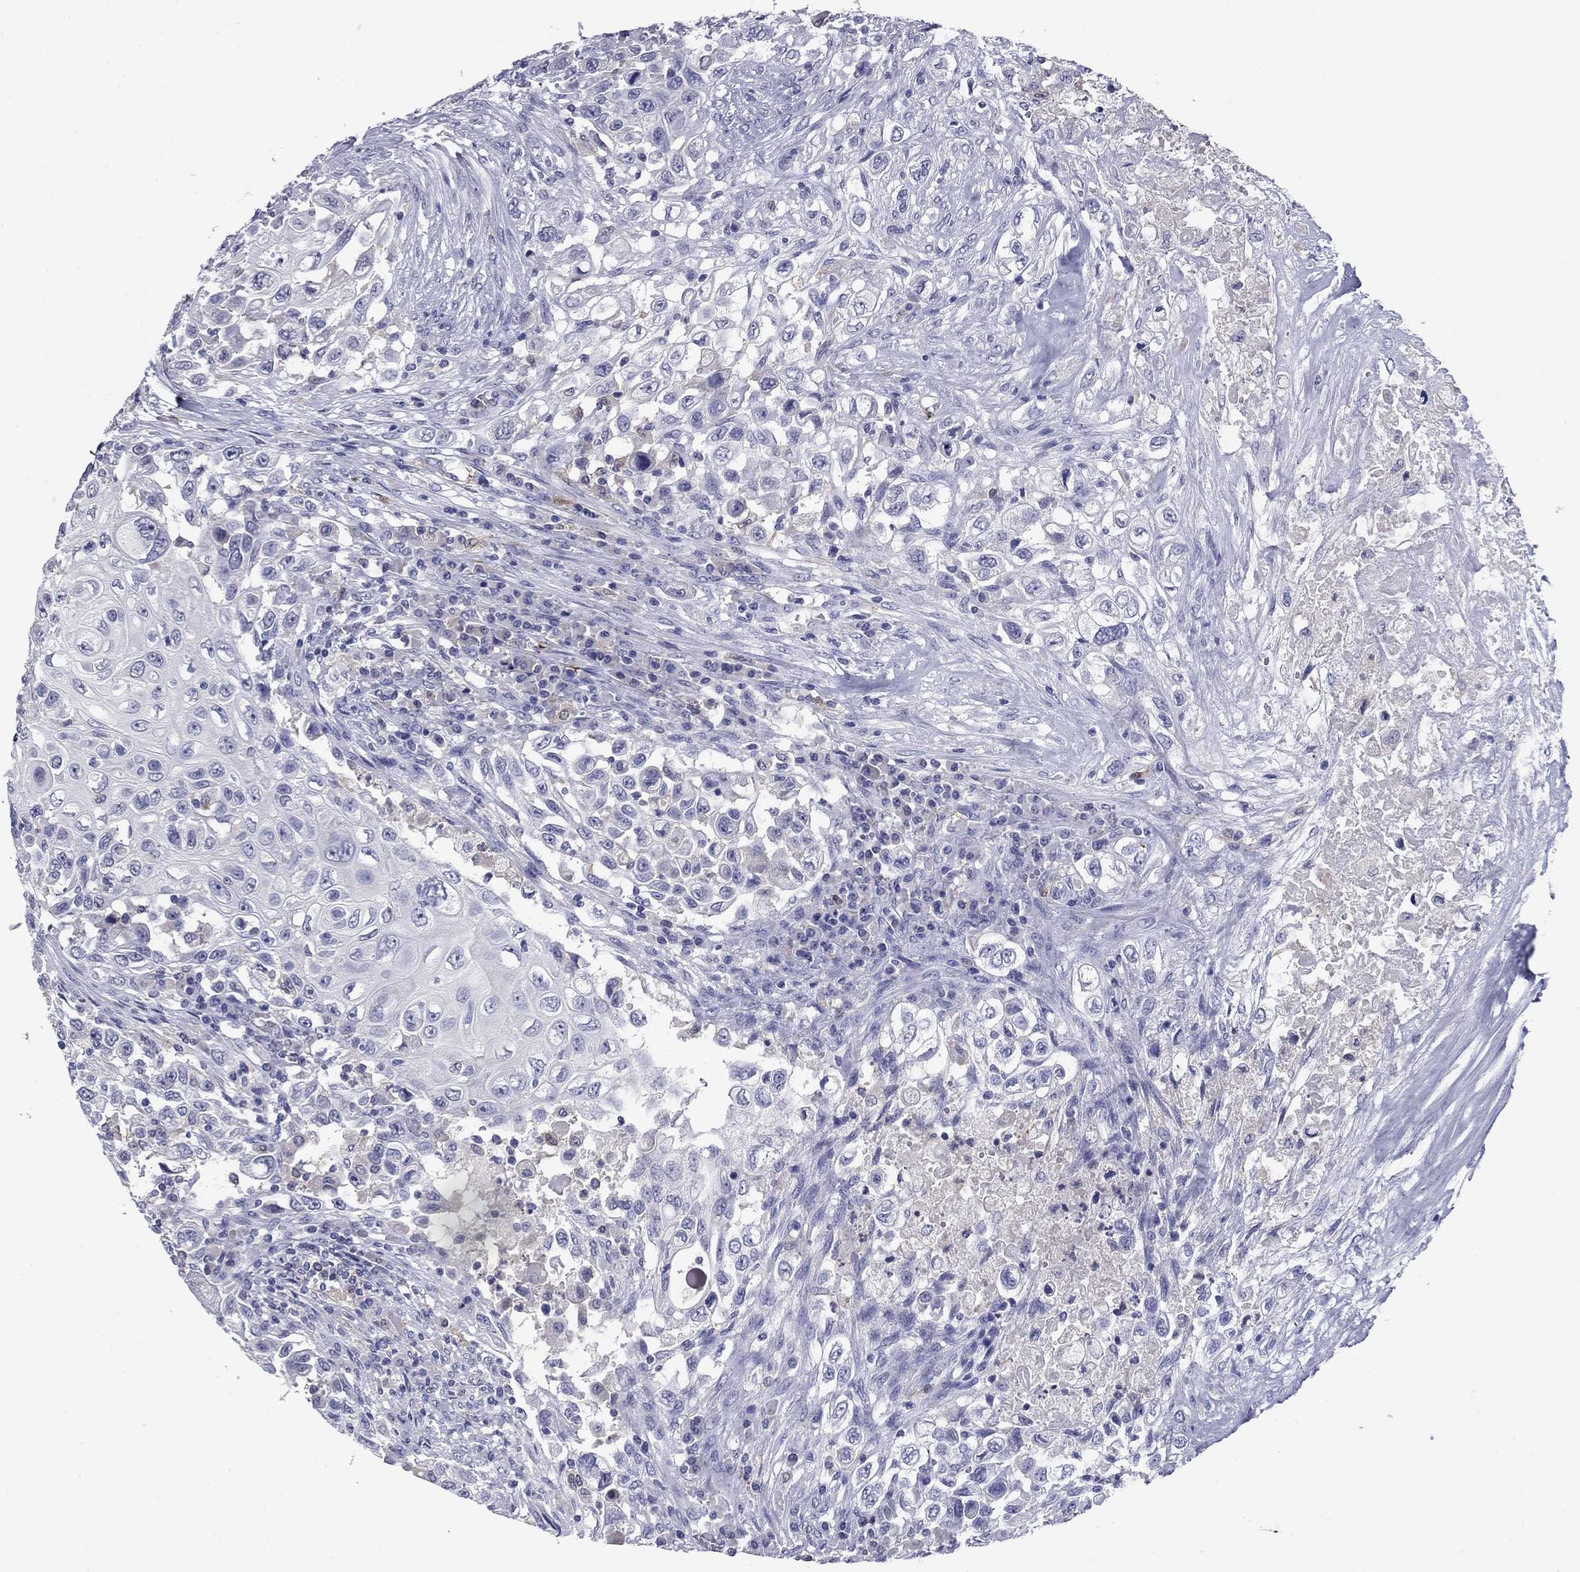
{"staining": {"intensity": "negative", "quantity": "none", "location": "none"}, "tissue": "urothelial cancer", "cell_type": "Tumor cells", "image_type": "cancer", "snomed": [{"axis": "morphology", "description": "Urothelial carcinoma, High grade"}, {"axis": "topography", "description": "Urinary bladder"}], "caption": "High magnification brightfield microscopy of urothelial cancer stained with DAB (3,3'-diaminobenzidine) (brown) and counterstained with hematoxylin (blue): tumor cells show no significant staining.", "gene": "CFAP119", "patient": {"sex": "female", "age": 56}}